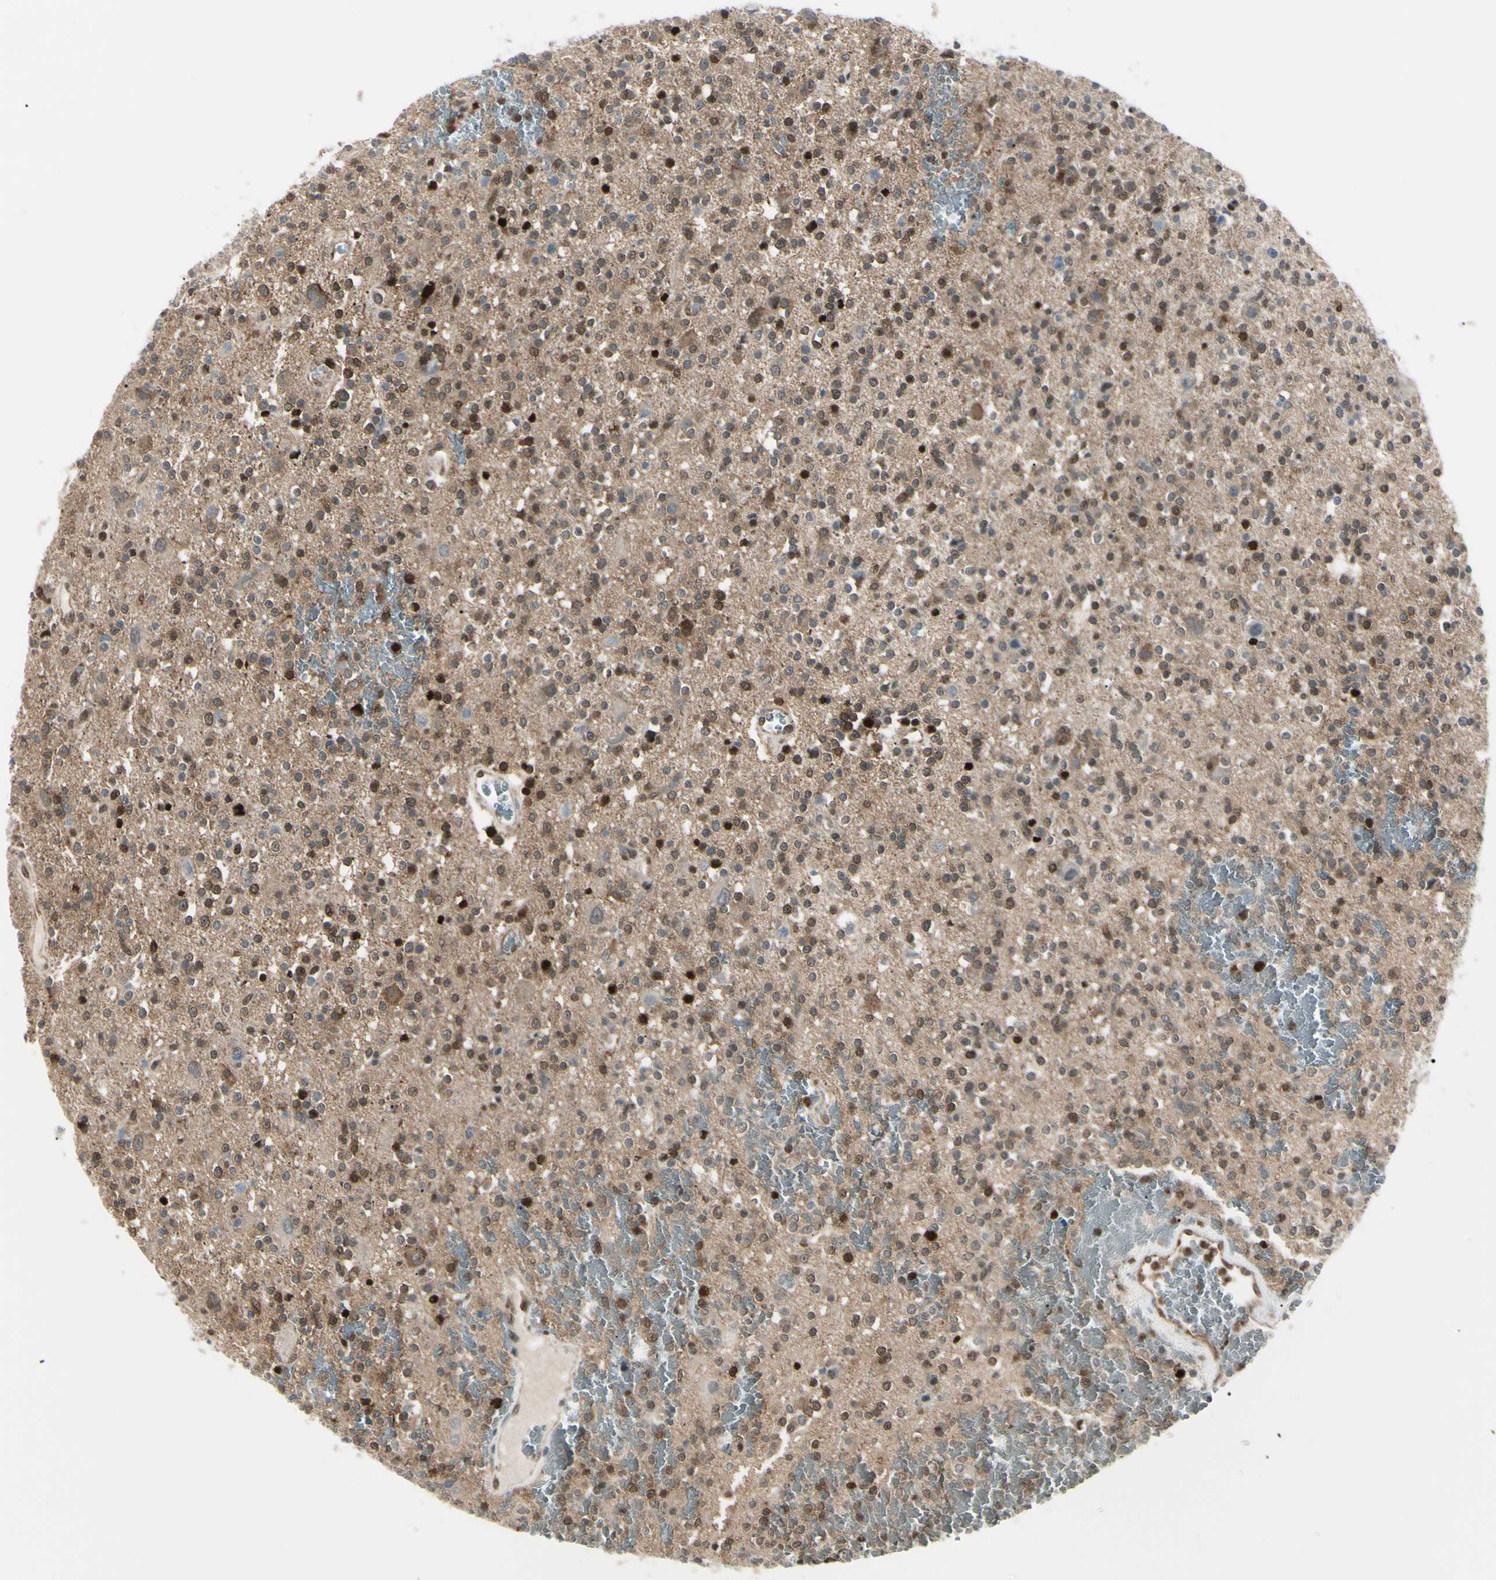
{"staining": {"intensity": "moderate", "quantity": "<25%", "location": "cytoplasmic/membranous,nuclear"}, "tissue": "glioma", "cell_type": "Tumor cells", "image_type": "cancer", "snomed": [{"axis": "morphology", "description": "Glioma, malignant, High grade"}, {"axis": "topography", "description": "Brain"}], "caption": "Immunohistochemistry (DAB) staining of malignant glioma (high-grade) exhibits moderate cytoplasmic/membranous and nuclear protein positivity in about <25% of tumor cells.", "gene": "PGK1", "patient": {"sex": "male", "age": 47}}